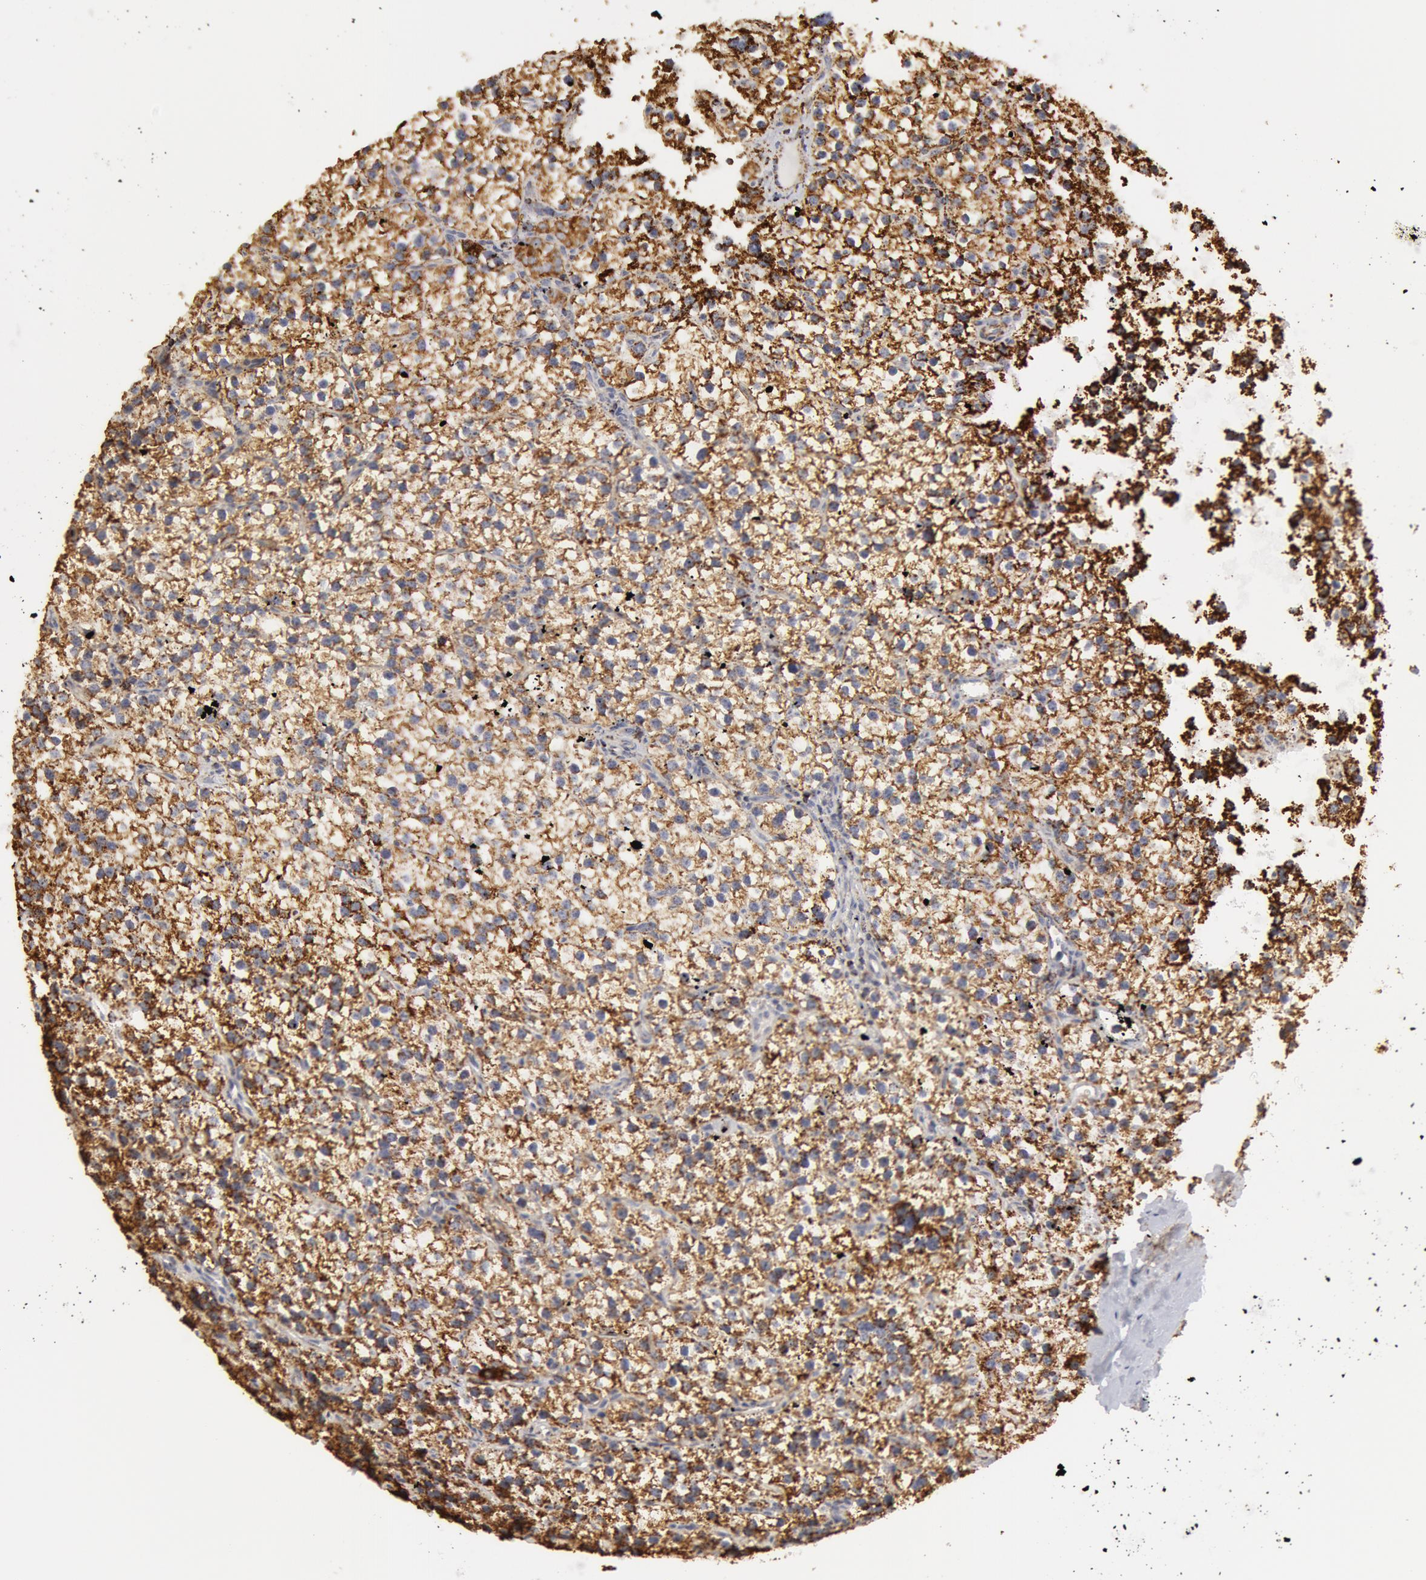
{"staining": {"intensity": "moderate", "quantity": ">75%", "location": "cytoplasmic/membranous"}, "tissue": "parathyroid gland", "cell_type": "Glandular cells", "image_type": "normal", "snomed": [{"axis": "morphology", "description": "Normal tissue, NOS"}, {"axis": "topography", "description": "Parathyroid gland"}], "caption": "This is an image of immunohistochemistry (IHC) staining of benign parathyroid gland, which shows moderate expression in the cytoplasmic/membranous of glandular cells.", "gene": "ATP5F1B", "patient": {"sex": "female", "age": 54}}